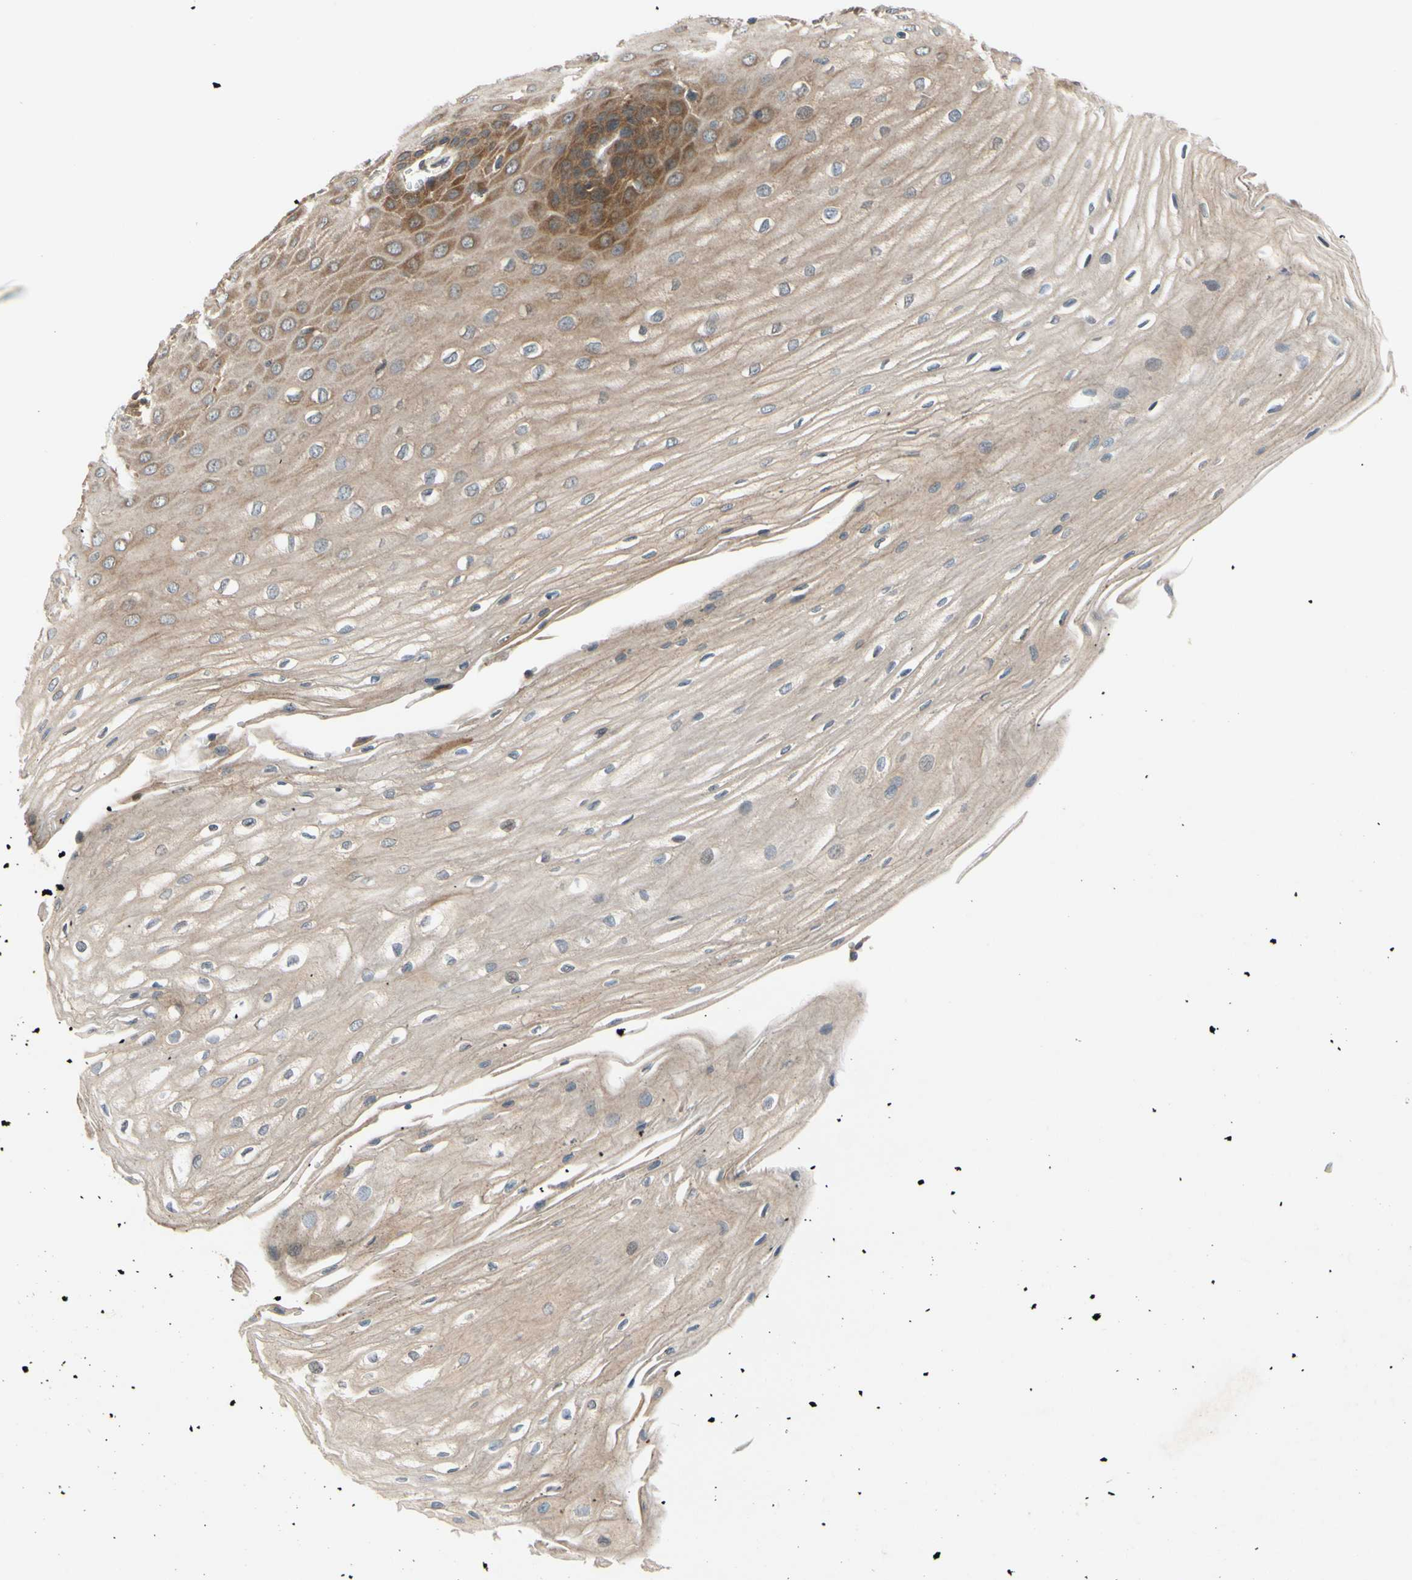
{"staining": {"intensity": "strong", "quantity": "25%-75%", "location": "cytoplasmic/membranous"}, "tissue": "esophagus", "cell_type": "Squamous epithelial cells", "image_type": "normal", "snomed": [{"axis": "morphology", "description": "Normal tissue, NOS"}, {"axis": "morphology", "description": "Squamous cell carcinoma, NOS"}, {"axis": "topography", "description": "Esophagus"}], "caption": "An immunohistochemistry photomicrograph of unremarkable tissue is shown. Protein staining in brown shows strong cytoplasmic/membranous positivity in esophagus within squamous epithelial cells.", "gene": "TDRP", "patient": {"sex": "male", "age": 65}}